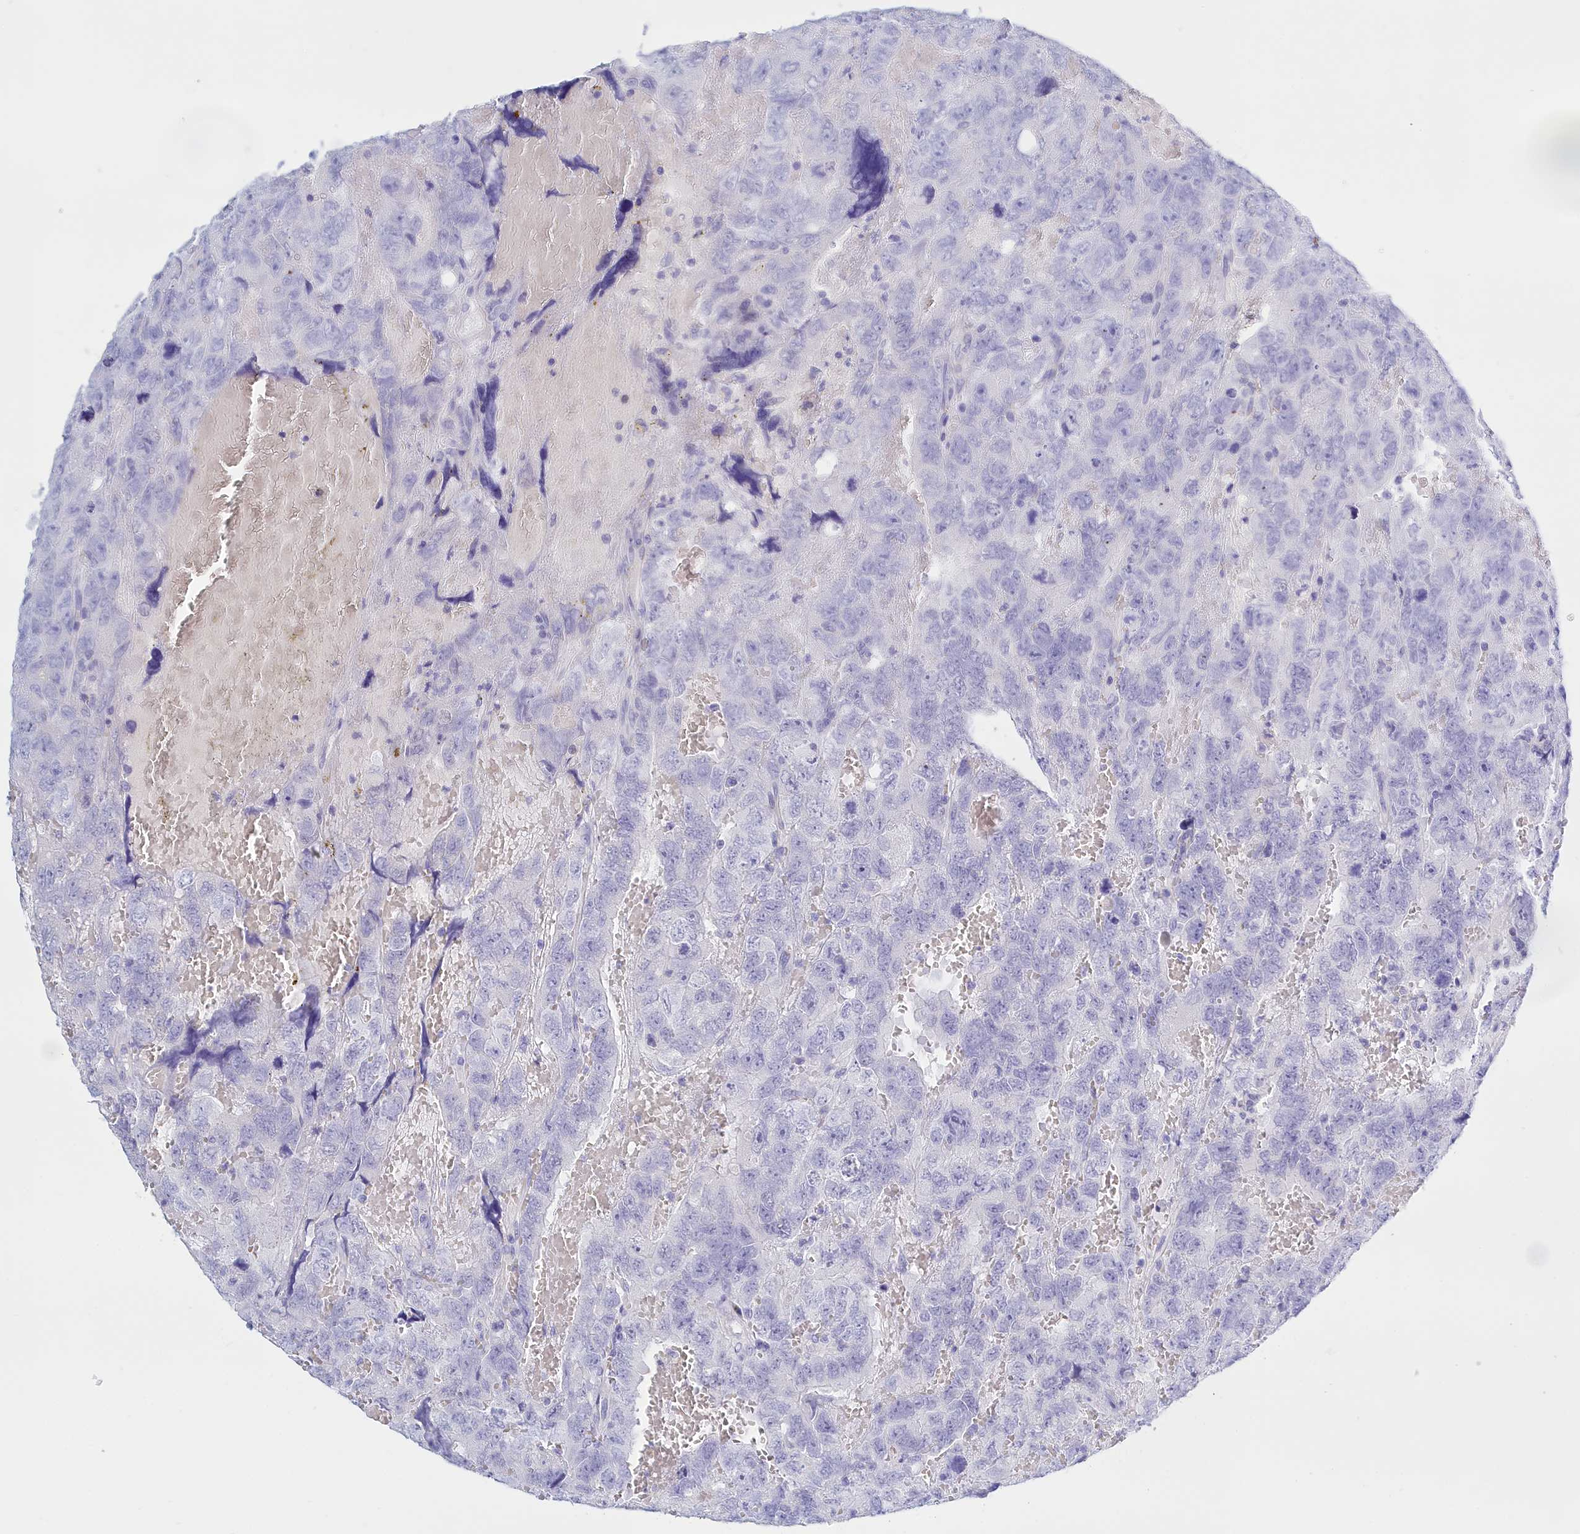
{"staining": {"intensity": "negative", "quantity": "none", "location": "none"}, "tissue": "testis cancer", "cell_type": "Tumor cells", "image_type": "cancer", "snomed": [{"axis": "morphology", "description": "Carcinoma, Embryonal, NOS"}, {"axis": "topography", "description": "Testis"}], "caption": "Testis embryonal carcinoma was stained to show a protein in brown. There is no significant staining in tumor cells.", "gene": "TMEM97", "patient": {"sex": "male", "age": 45}}